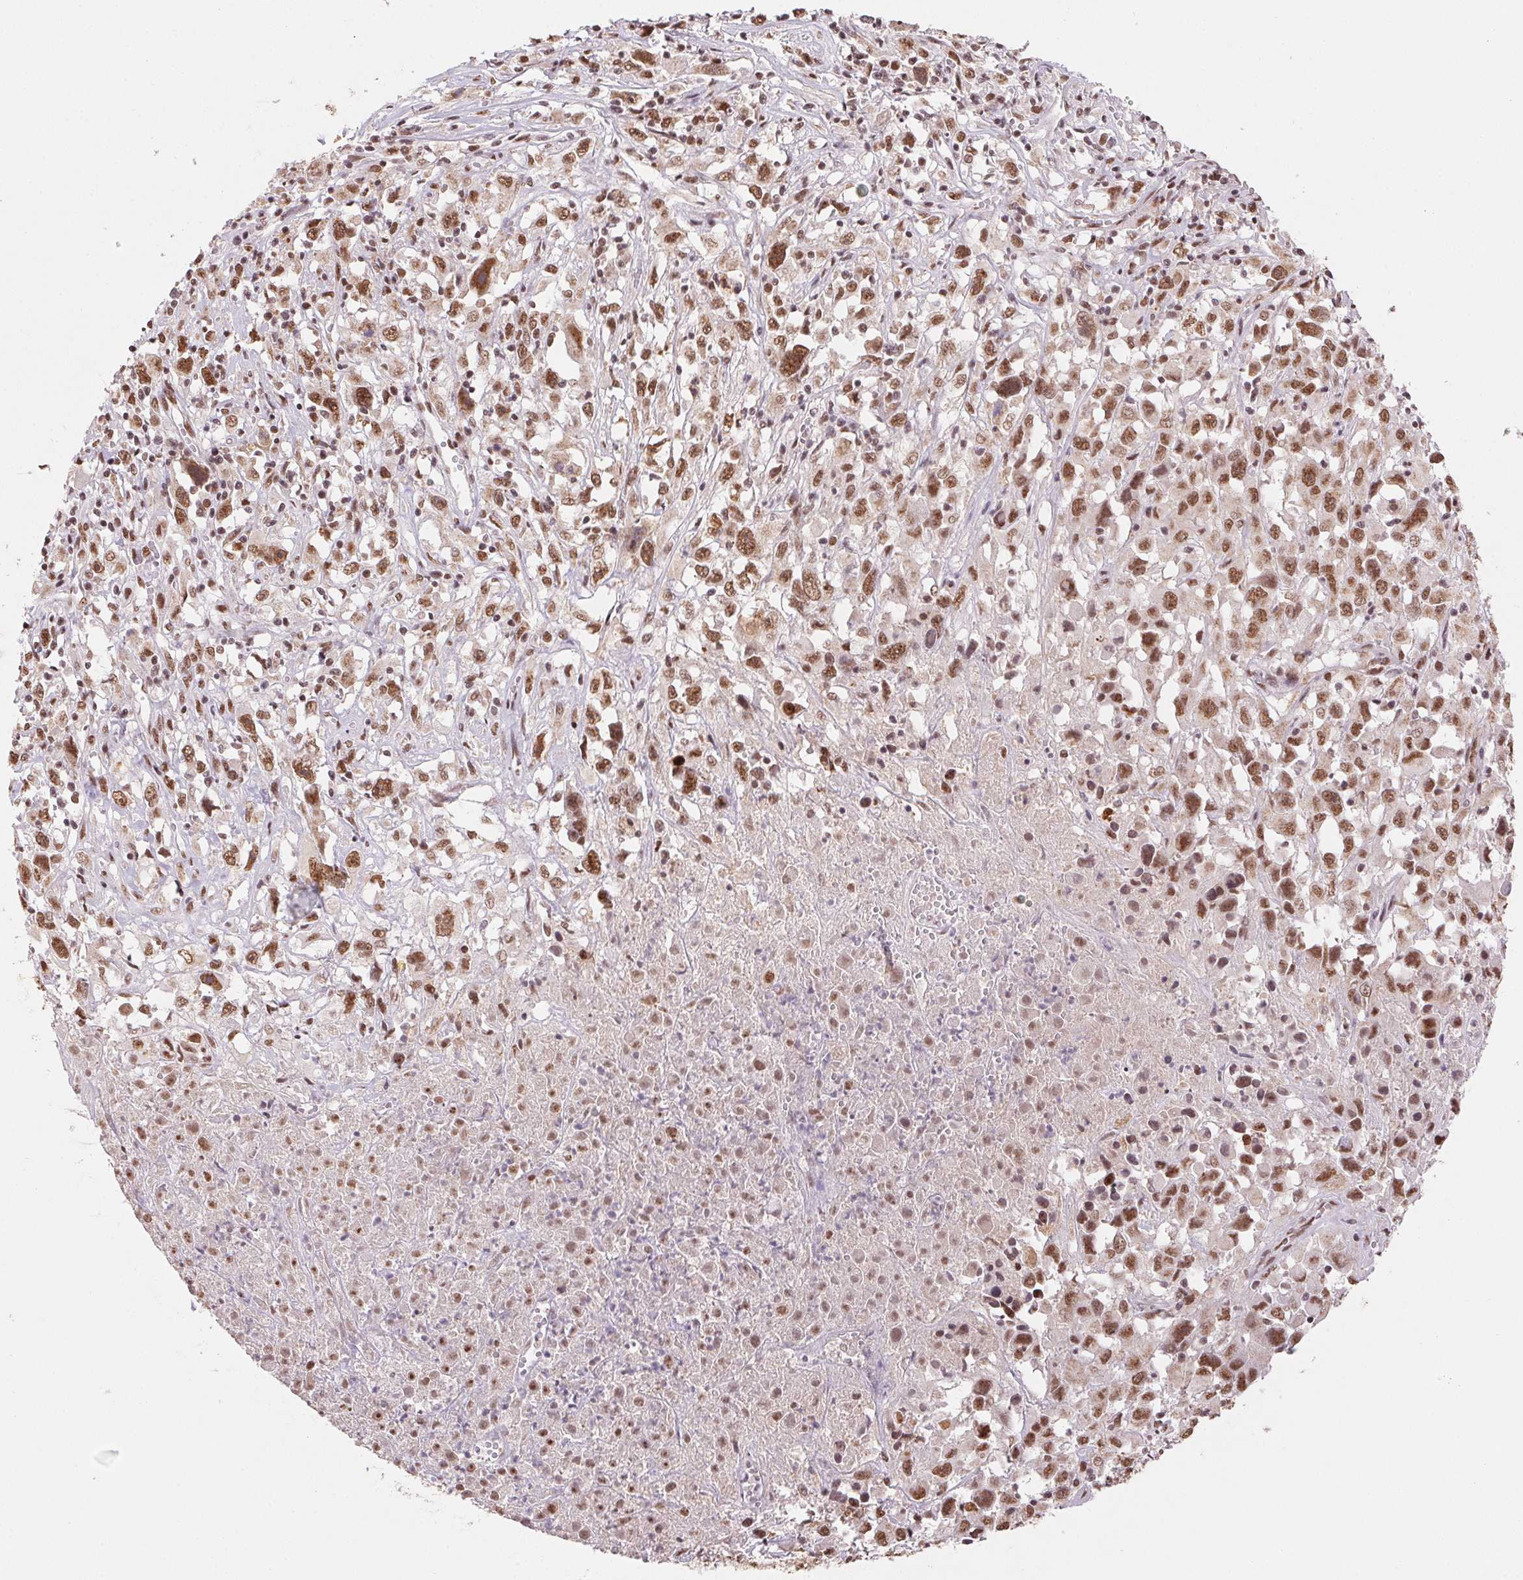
{"staining": {"intensity": "moderate", "quantity": ">75%", "location": "nuclear"}, "tissue": "melanoma", "cell_type": "Tumor cells", "image_type": "cancer", "snomed": [{"axis": "morphology", "description": "Malignant melanoma, Metastatic site"}, {"axis": "topography", "description": "Soft tissue"}], "caption": "Human malignant melanoma (metastatic site) stained for a protein (brown) reveals moderate nuclear positive staining in approximately >75% of tumor cells.", "gene": "SNRPG", "patient": {"sex": "male", "age": 50}}